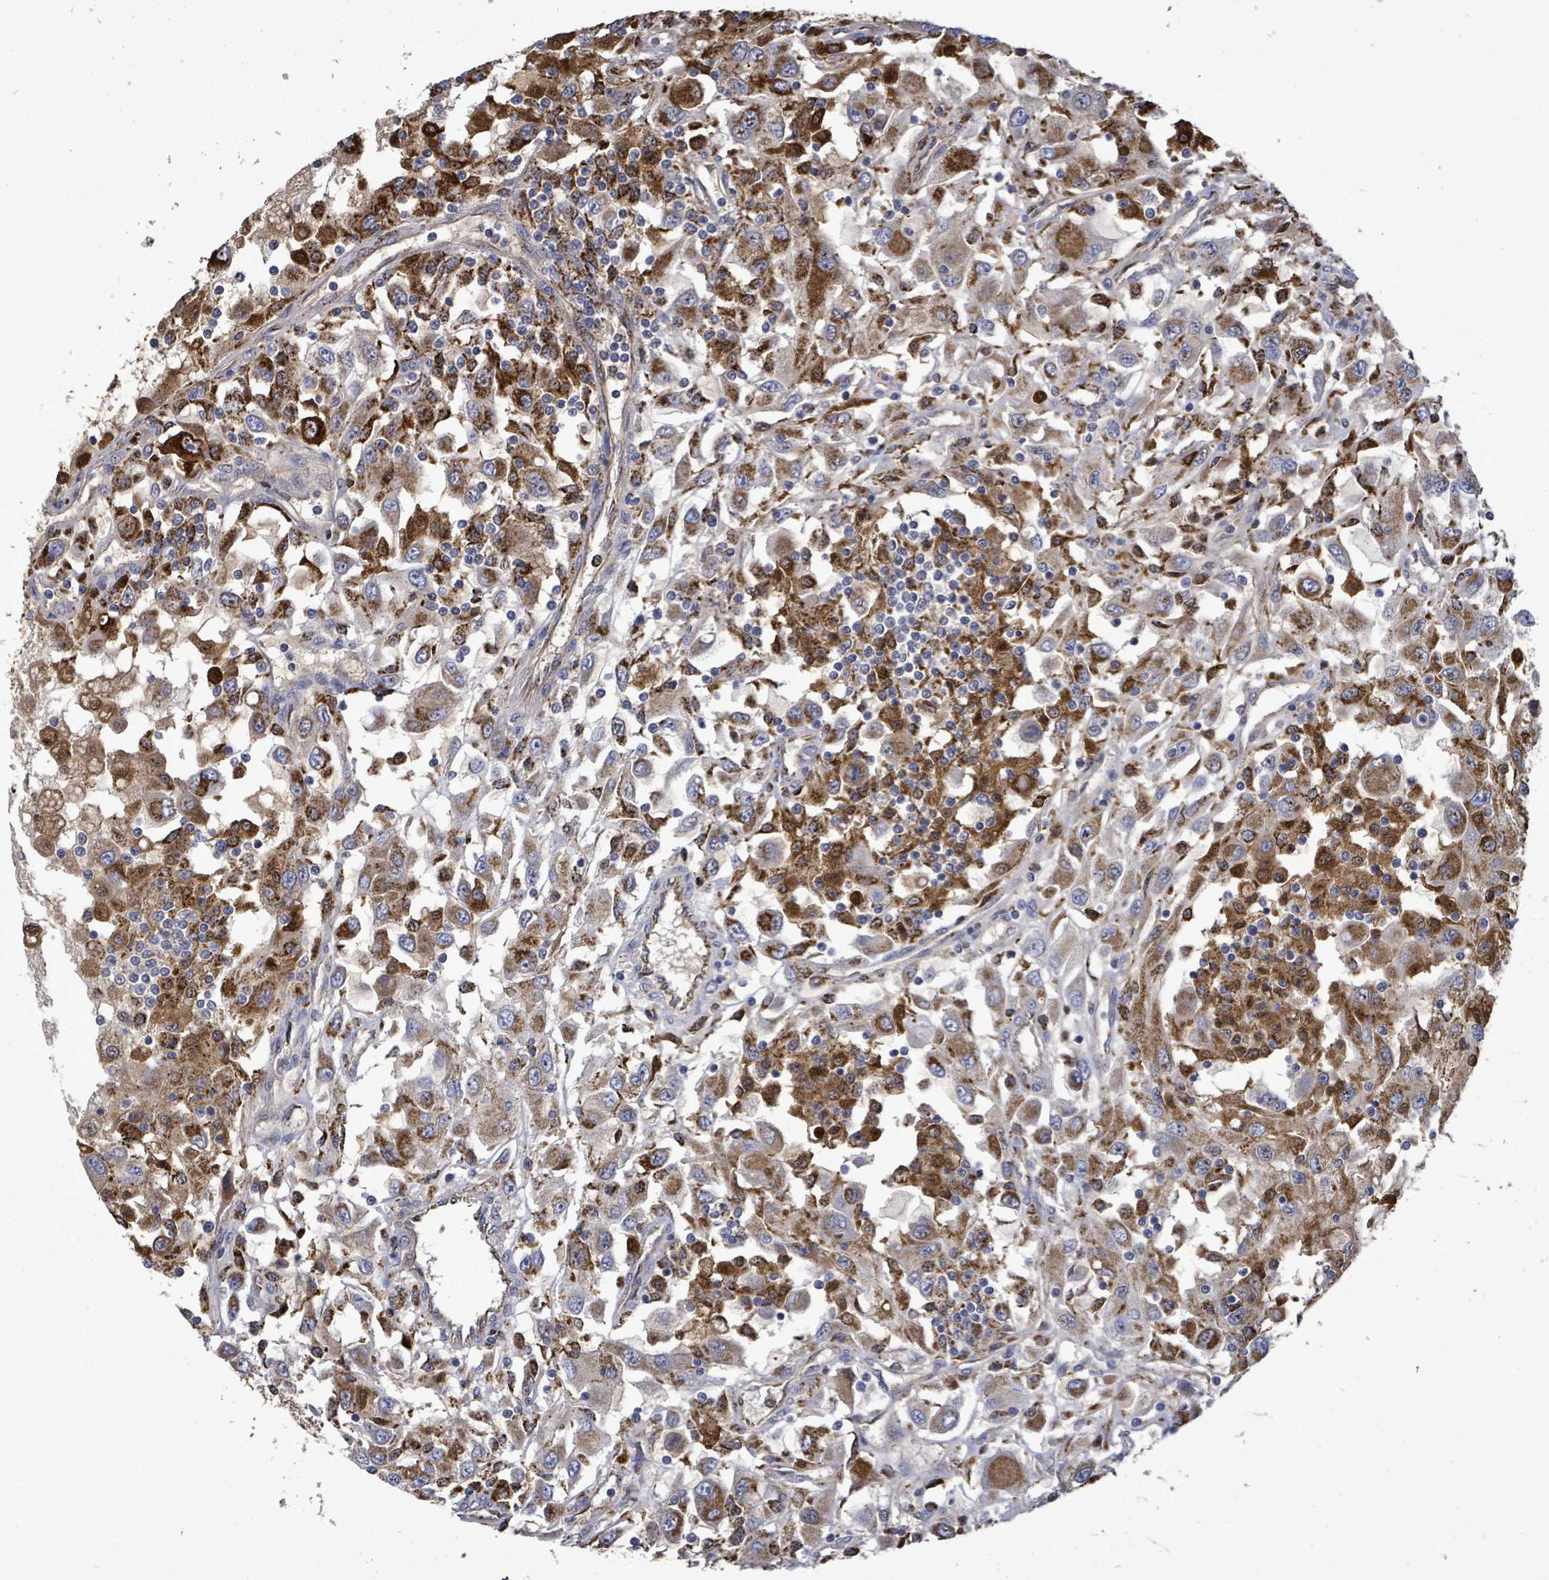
{"staining": {"intensity": "strong", "quantity": "25%-75%", "location": "cytoplasmic/membranous"}, "tissue": "renal cancer", "cell_type": "Tumor cells", "image_type": "cancer", "snomed": [{"axis": "morphology", "description": "Adenocarcinoma, NOS"}, {"axis": "topography", "description": "Kidney"}], "caption": "High-power microscopy captured an immunohistochemistry histopathology image of adenocarcinoma (renal), revealing strong cytoplasmic/membranous staining in approximately 25%-75% of tumor cells.", "gene": "MTMR12", "patient": {"sex": "female", "age": 67}}